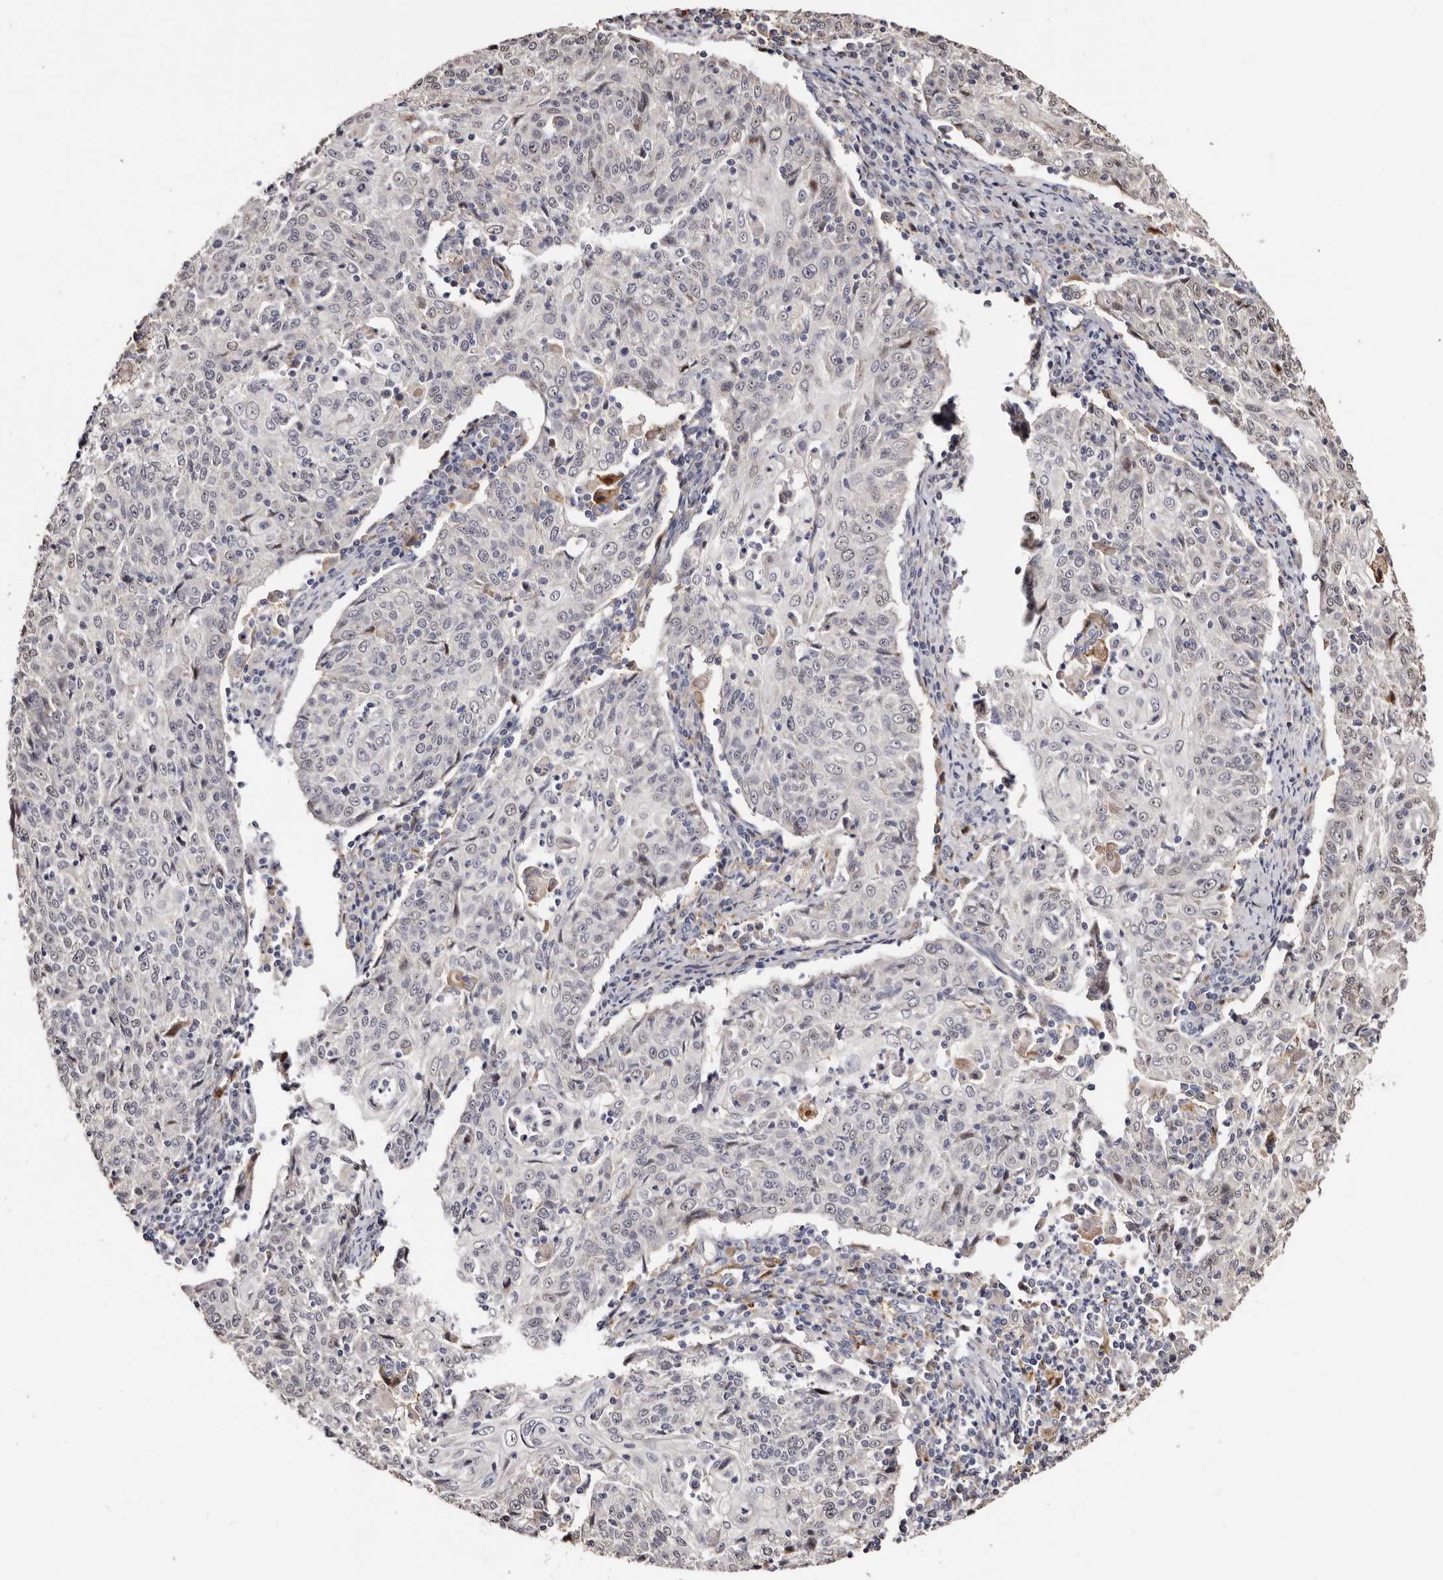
{"staining": {"intensity": "negative", "quantity": "none", "location": "none"}, "tissue": "cervical cancer", "cell_type": "Tumor cells", "image_type": "cancer", "snomed": [{"axis": "morphology", "description": "Squamous cell carcinoma, NOS"}, {"axis": "topography", "description": "Cervix"}], "caption": "Cervical cancer (squamous cell carcinoma) stained for a protein using immunohistochemistry (IHC) reveals no positivity tumor cells.", "gene": "PTAFR", "patient": {"sex": "female", "age": 48}}